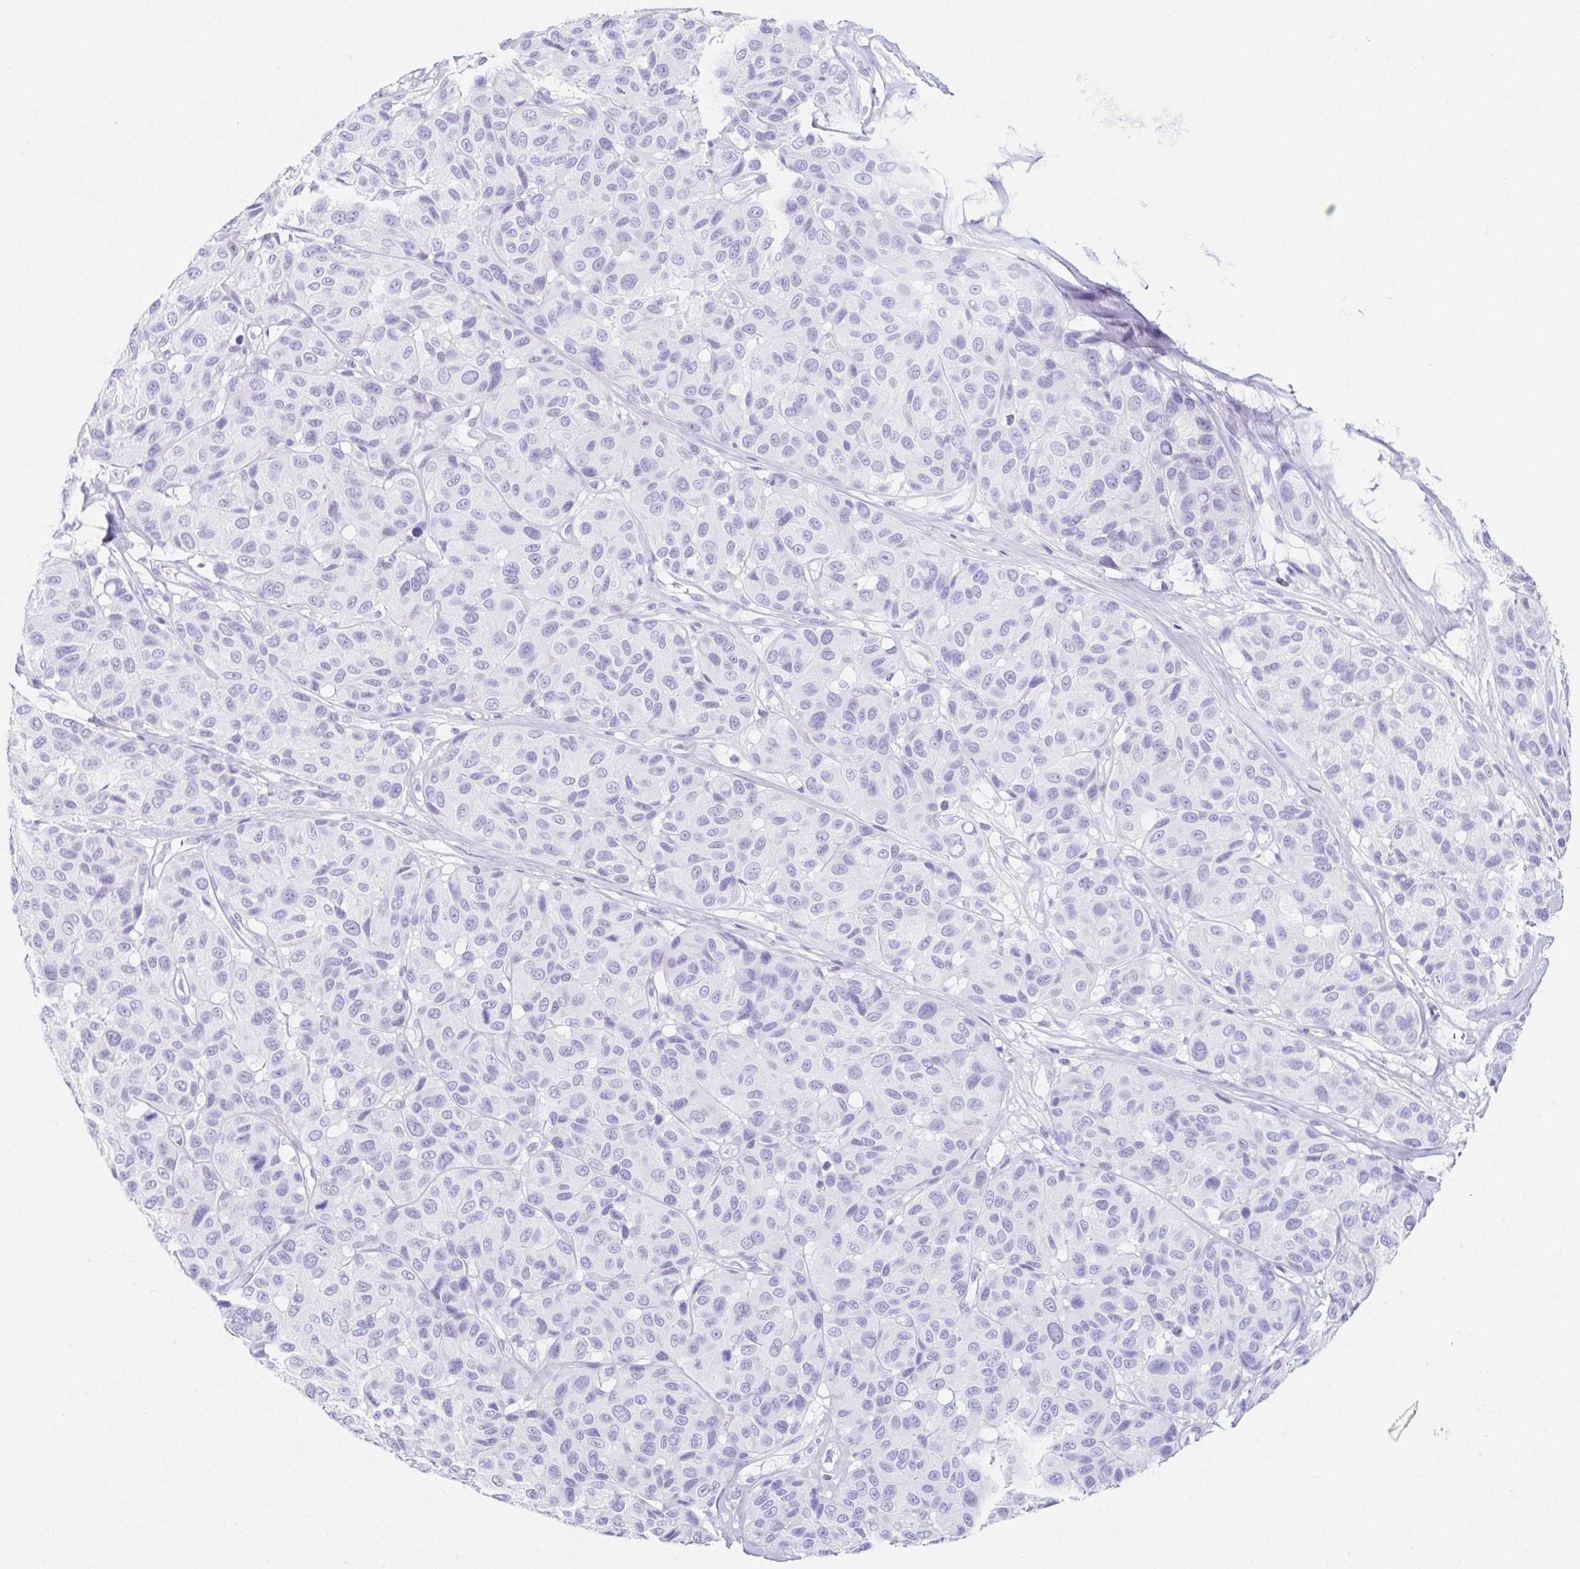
{"staining": {"intensity": "negative", "quantity": "none", "location": "none"}, "tissue": "melanoma", "cell_type": "Tumor cells", "image_type": "cancer", "snomed": [{"axis": "morphology", "description": "Malignant melanoma, NOS"}, {"axis": "topography", "description": "Skin"}], "caption": "DAB immunohistochemical staining of malignant melanoma exhibits no significant staining in tumor cells. (DAB (3,3'-diaminobenzidine) immunohistochemistry (IHC) with hematoxylin counter stain).", "gene": "CLDND2", "patient": {"sex": "female", "age": 66}}